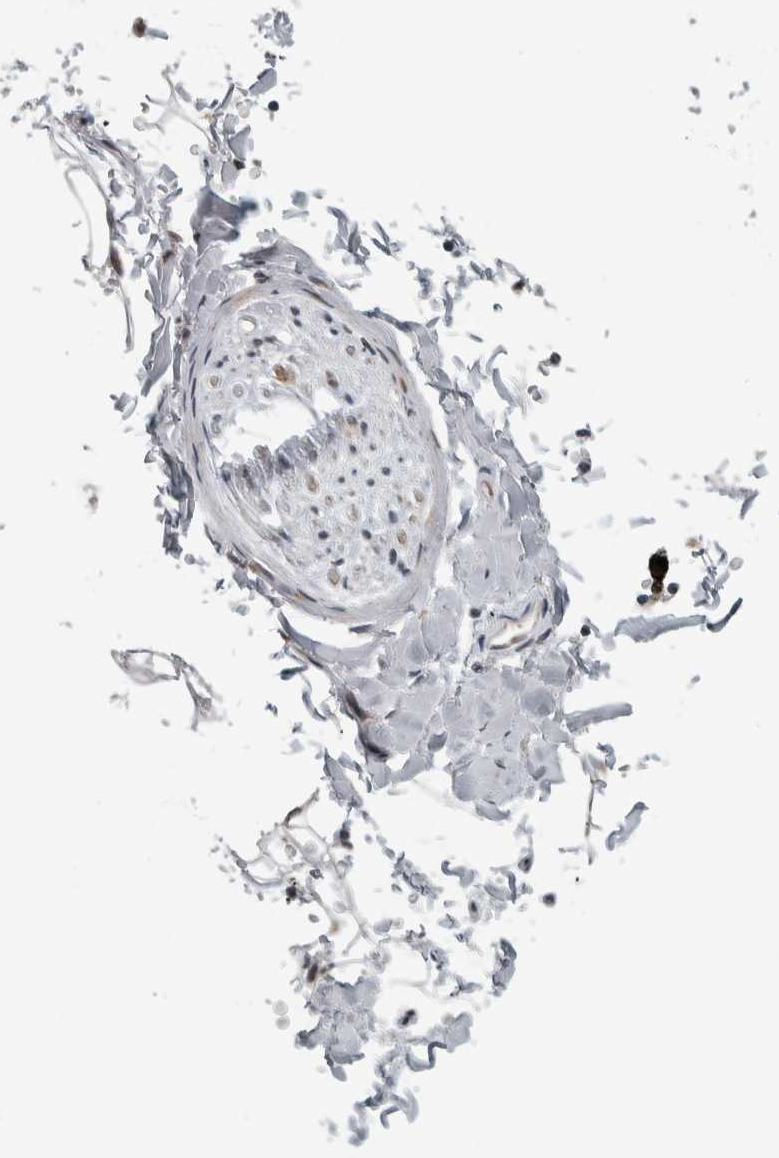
{"staining": {"intensity": "negative", "quantity": "none", "location": "none"}, "tissue": "adipose tissue", "cell_type": "Adipocytes", "image_type": "normal", "snomed": [{"axis": "morphology", "description": "Normal tissue, NOS"}, {"axis": "topography", "description": "Cartilage tissue"}, {"axis": "topography", "description": "Bronchus"}], "caption": "This is an immunohistochemistry histopathology image of normal human adipose tissue. There is no staining in adipocytes.", "gene": "ZMYND8", "patient": {"sex": "female", "age": 73}}